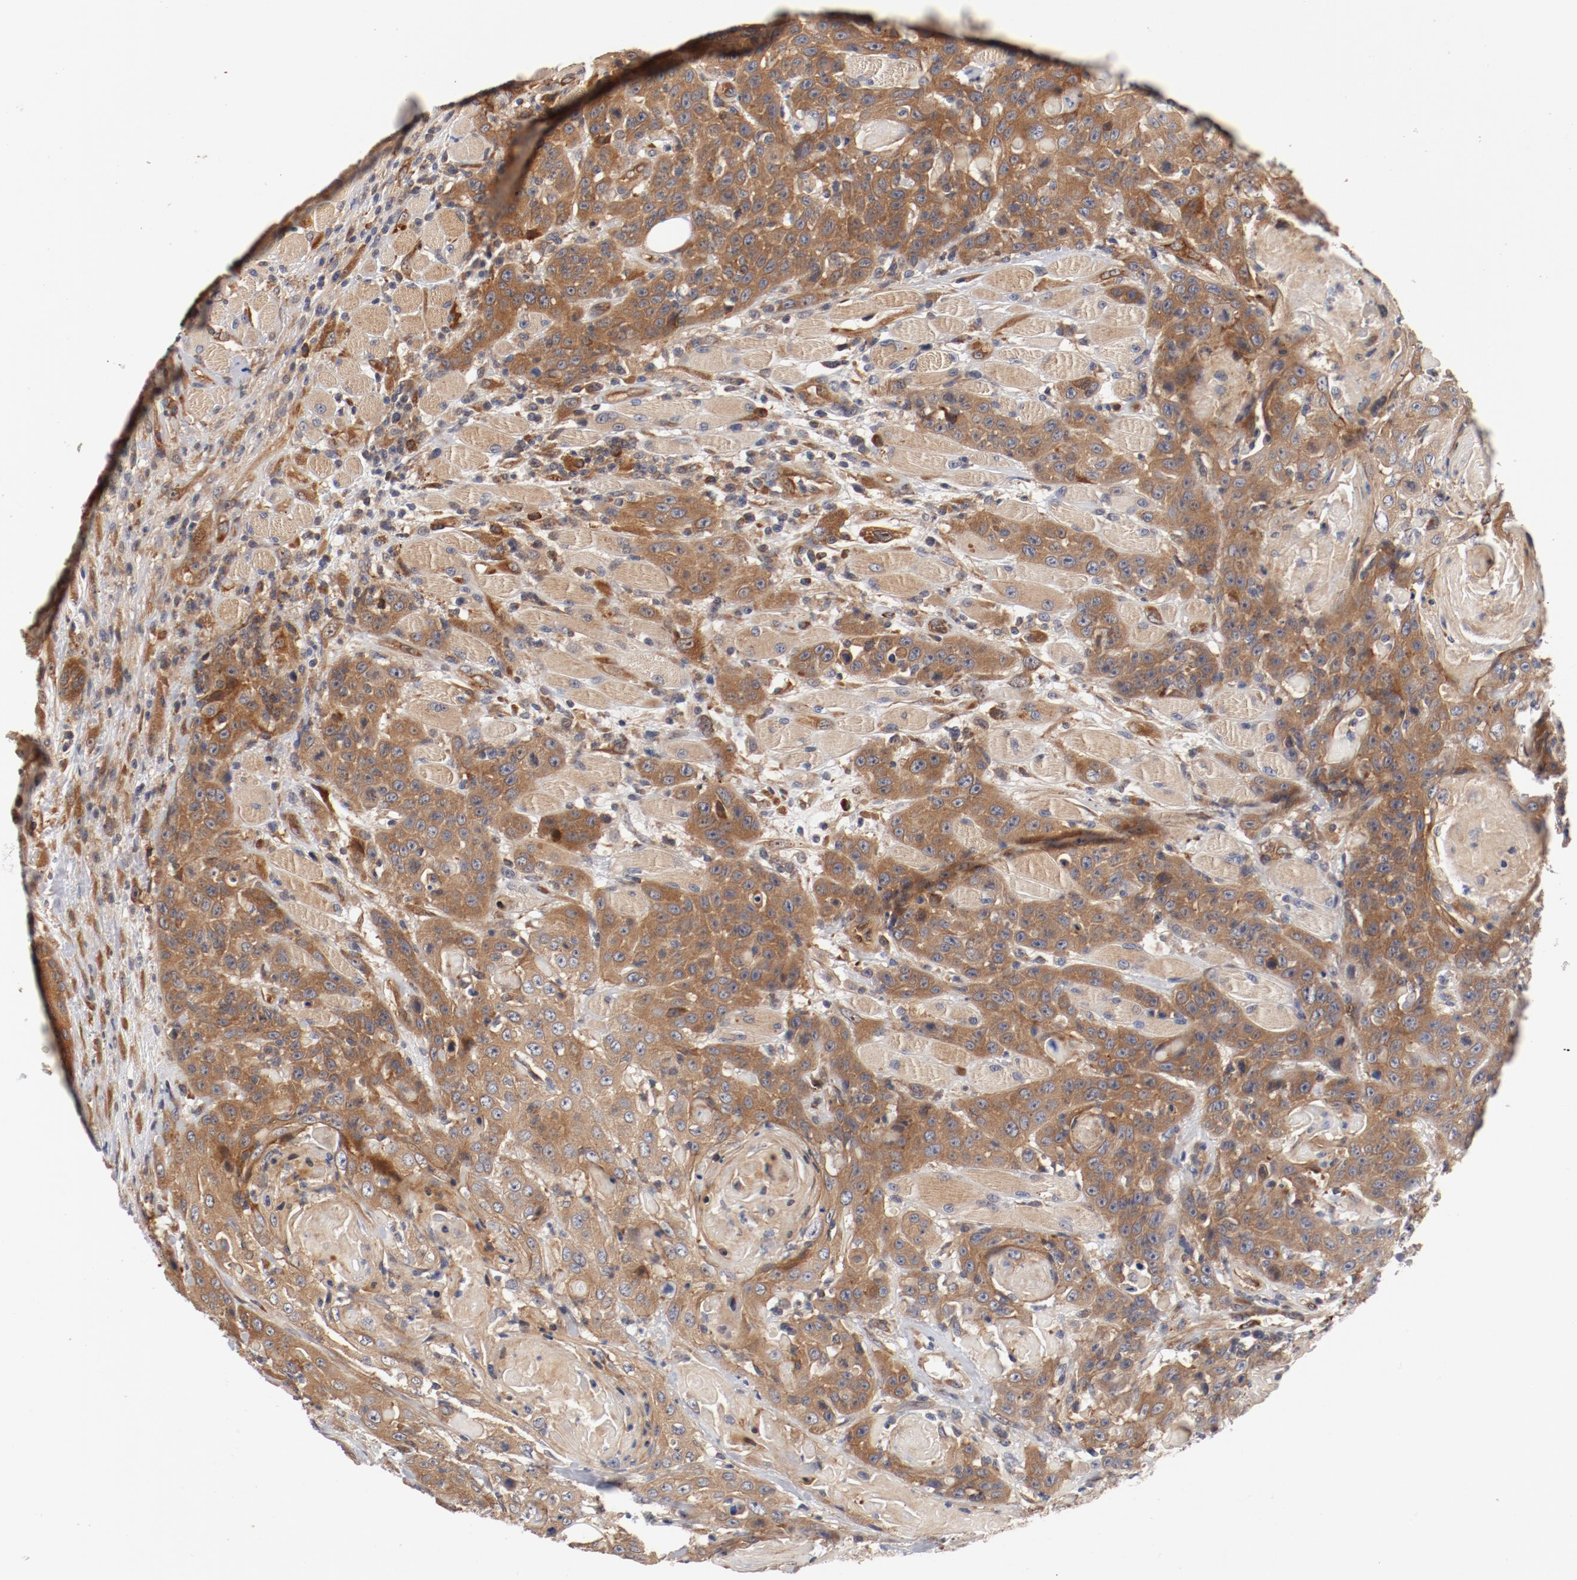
{"staining": {"intensity": "moderate", "quantity": ">75%", "location": "cytoplasmic/membranous"}, "tissue": "head and neck cancer", "cell_type": "Tumor cells", "image_type": "cancer", "snomed": [{"axis": "morphology", "description": "Squamous cell carcinoma, NOS"}, {"axis": "topography", "description": "Head-Neck"}], "caption": "Immunohistochemistry micrograph of head and neck cancer (squamous cell carcinoma) stained for a protein (brown), which demonstrates medium levels of moderate cytoplasmic/membranous expression in approximately >75% of tumor cells.", "gene": "PITPNM2", "patient": {"sex": "female", "age": 84}}